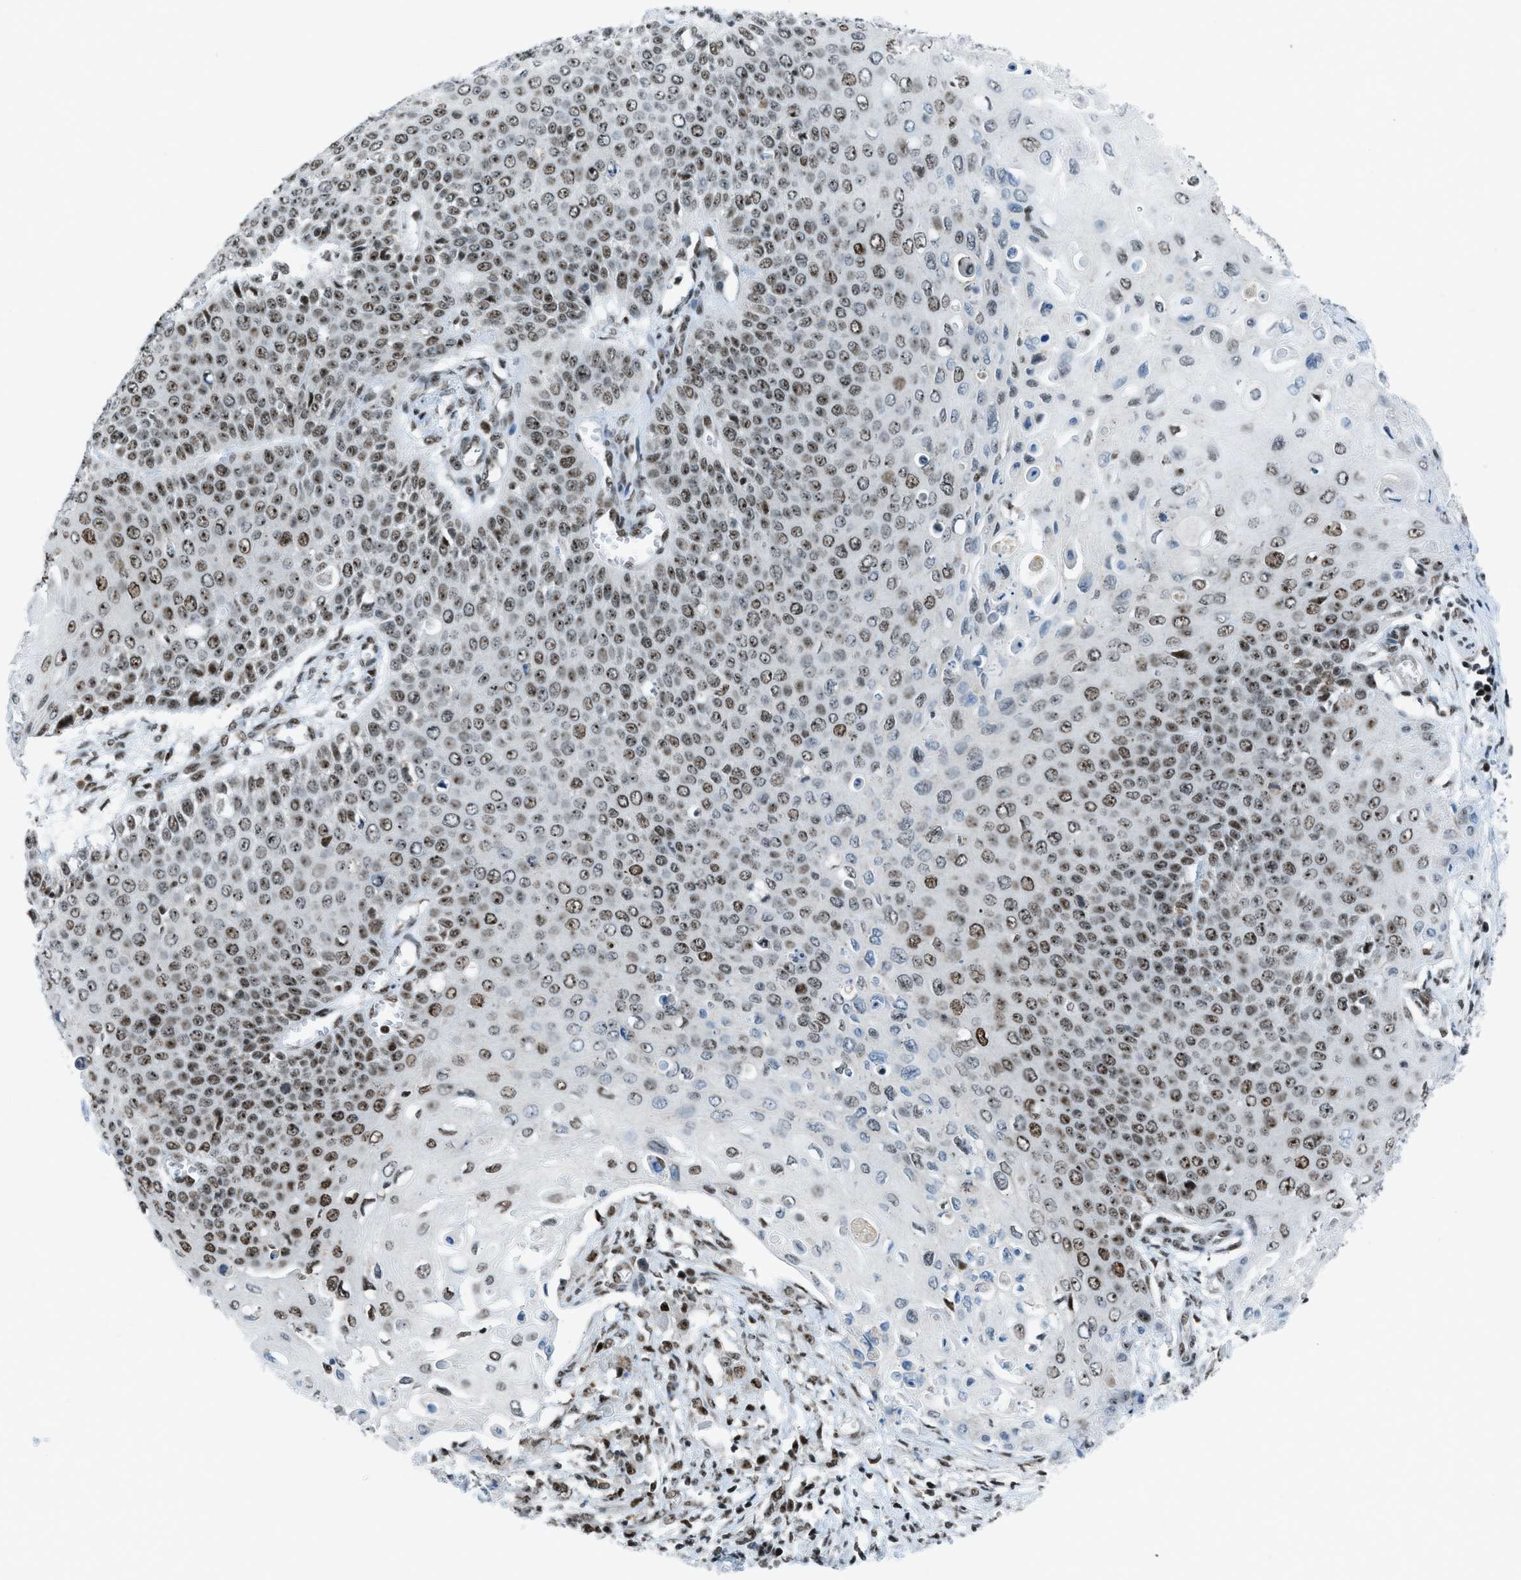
{"staining": {"intensity": "moderate", "quantity": "25%-75%", "location": "nuclear"}, "tissue": "cervical cancer", "cell_type": "Tumor cells", "image_type": "cancer", "snomed": [{"axis": "morphology", "description": "Squamous cell carcinoma, NOS"}, {"axis": "topography", "description": "Cervix"}], "caption": "Human squamous cell carcinoma (cervical) stained for a protein (brown) displays moderate nuclear positive positivity in about 25%-75% of tumor cells.", "gene": "RAD51B", "patient": {"sex": "female", "age": 39}}